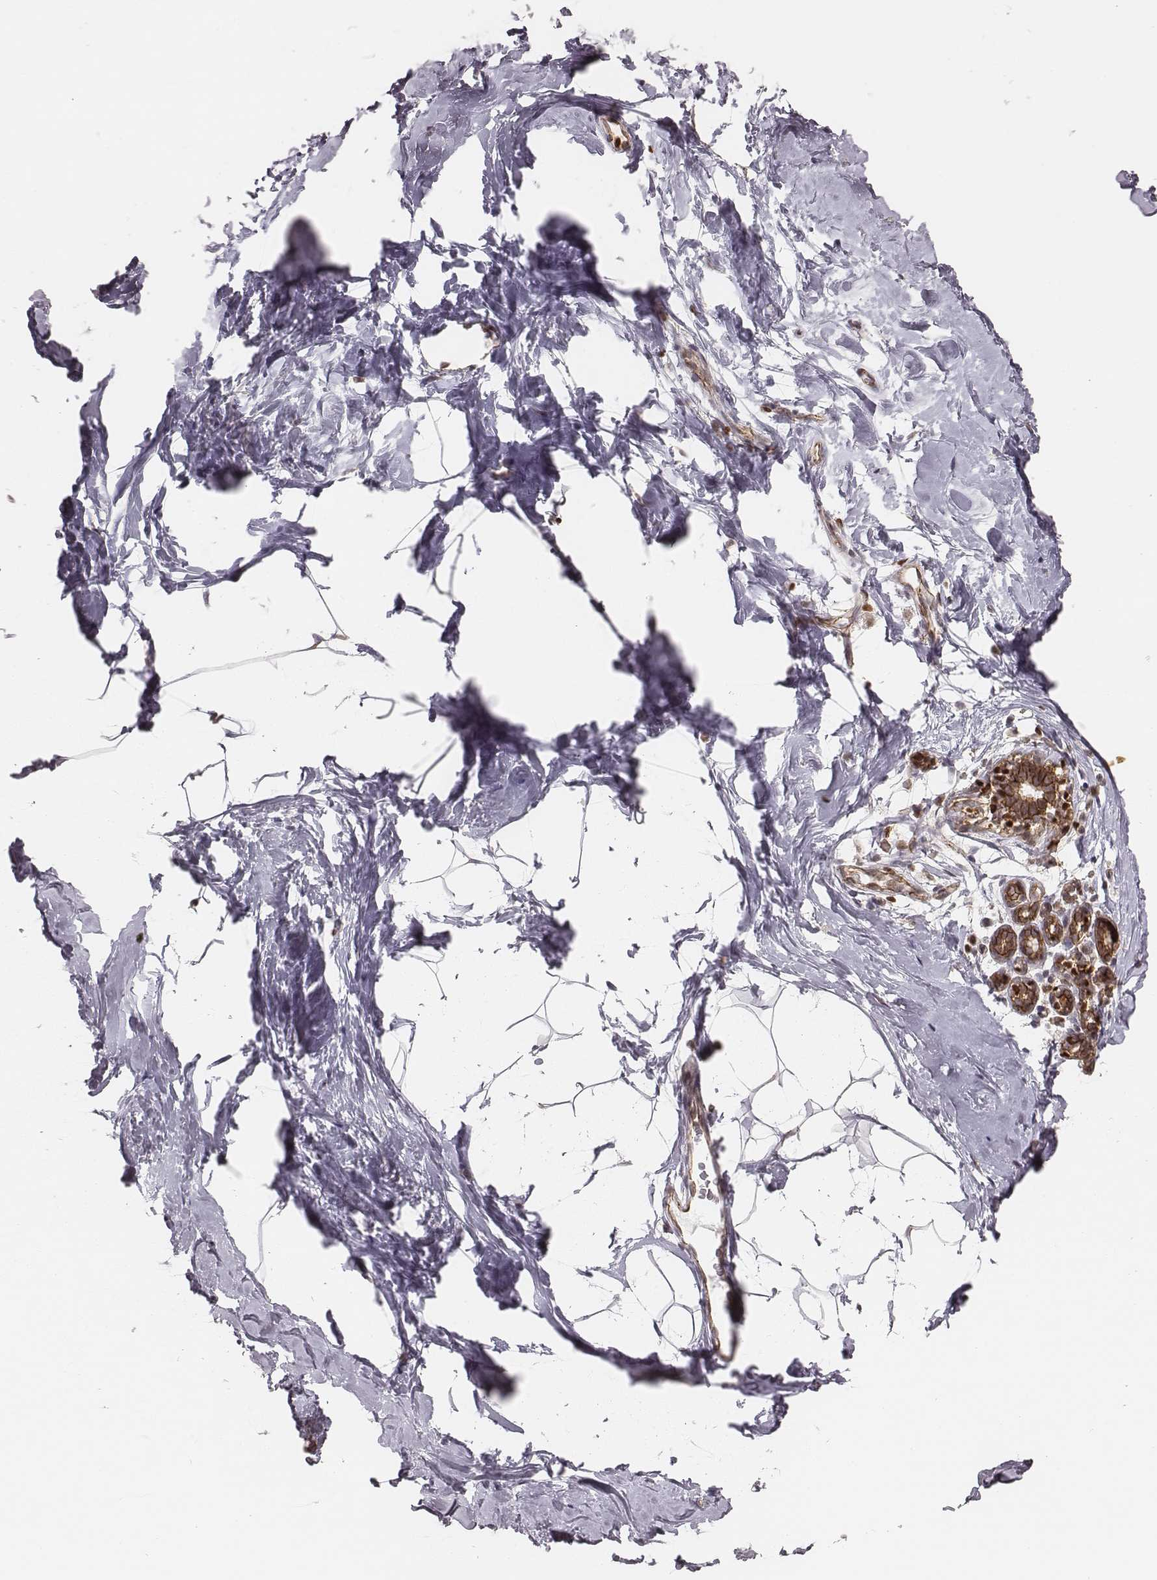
{"staining": {"intensity": "negative", "quantity": "none", "location": "none"}, "tissue": "breast", "cell_type": "Adipocytes", "image_type": "normal", "snomed": [{"axis": "morphology", "description": "Normal tissue, NOS"}, {"axis": "topography", "description": "Breast"}], "caption": "Breast was stained to show a protein in brown. There is no significant positivity in adipocytes.", "gene": "WDR59", "patient": {"sex": "female", "age": 32}}